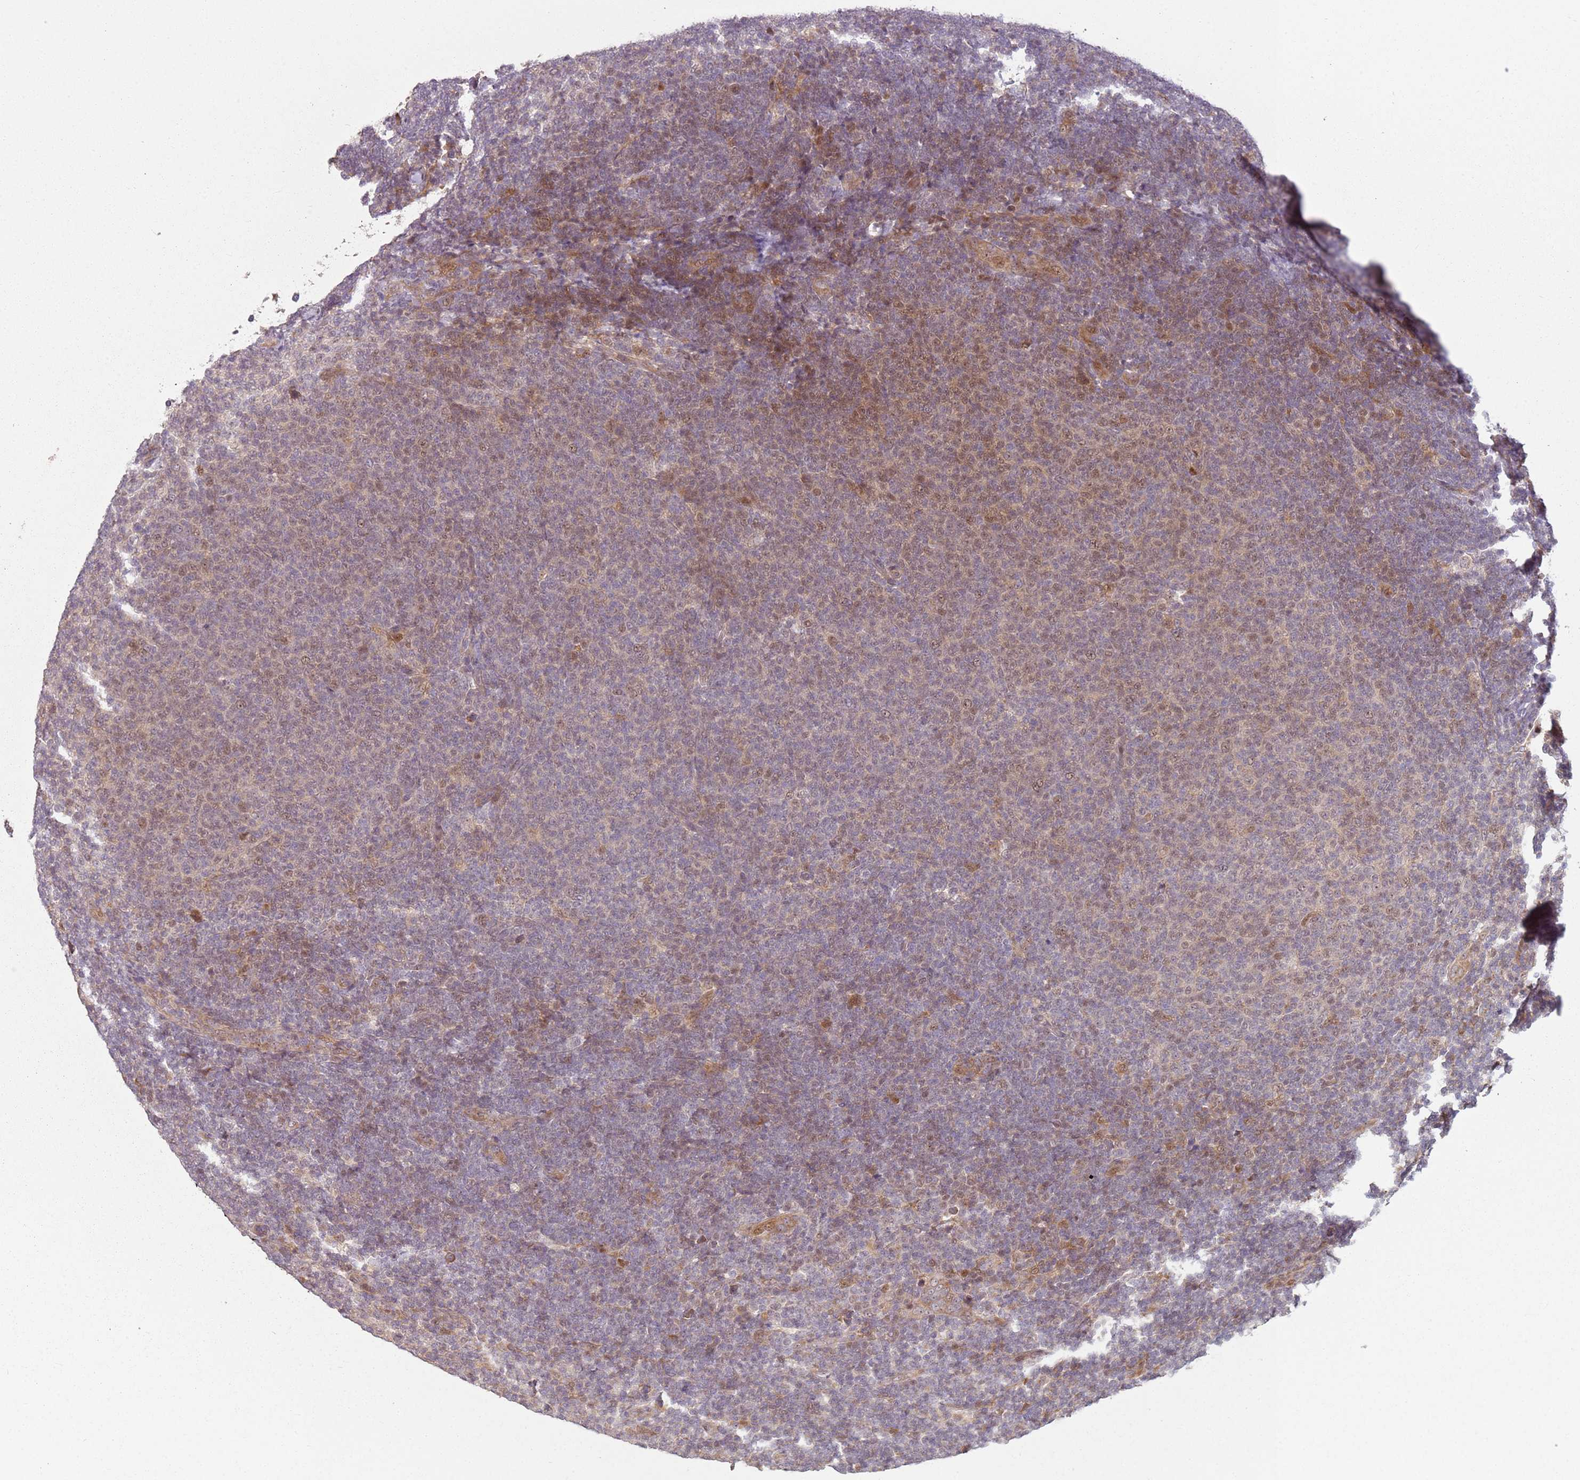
{"staining": {"intensity": "weak", "quantity": "25%-75%", "location": "cytoplasmic/membranous,nuclear"}, "tissue": "lymphoma", "cell_type": "Tumor cells", "image_type": "cancer", "snomed": [{"axis": "morphology", "description": "Malignant lymphoma, non-Hodgkin's type, Low grade"}, {"axis": "topography", "description": "Lymph node"}], "caption": "Lymphoma stained for a protein exhibits weak cytoplasmic/membranous and nuclear positivity in tumor cells.", "gene": "CHURC1", "patient": {"sex": "male", "age": 66}}